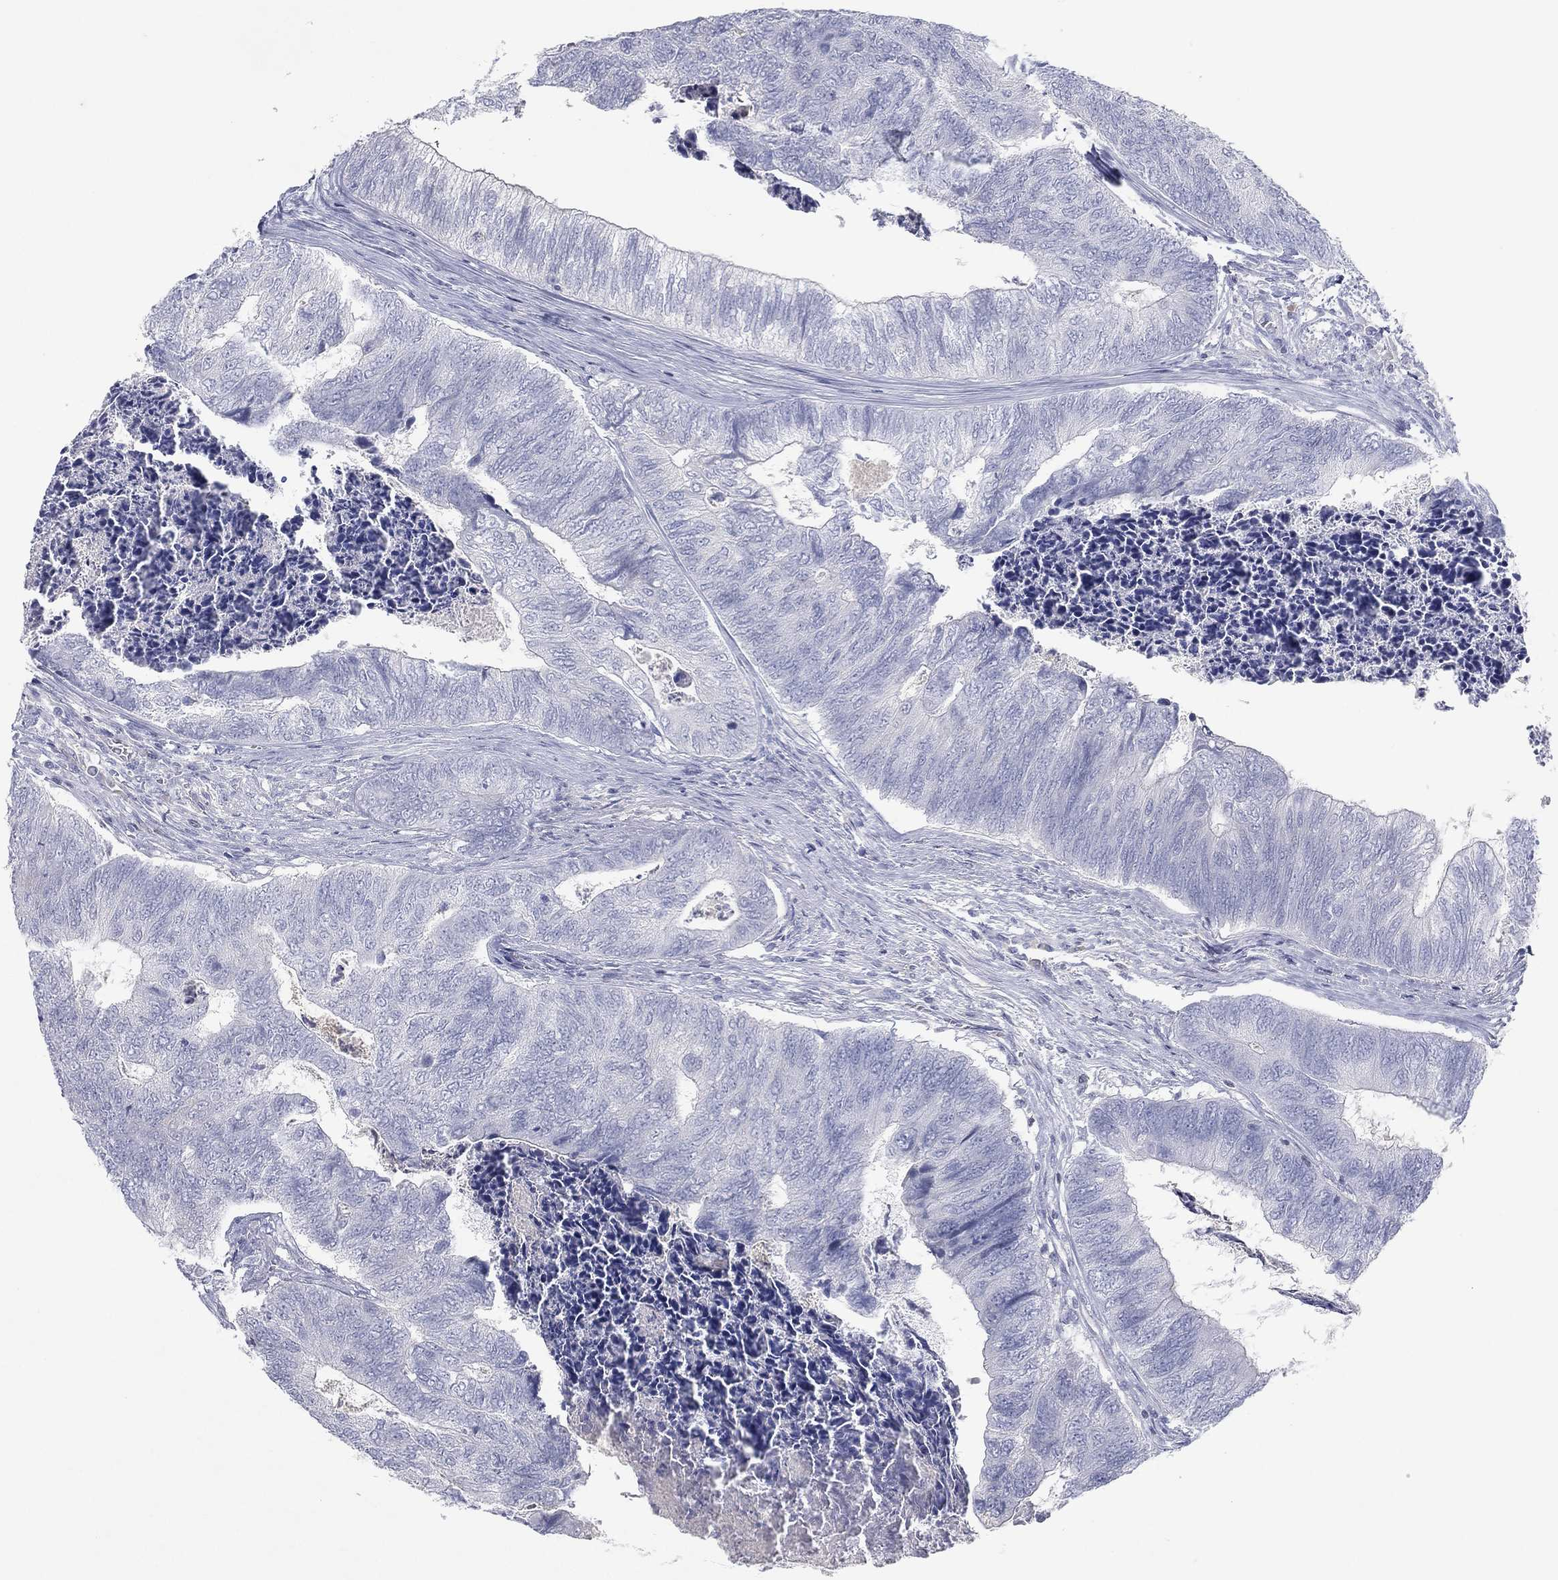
{"staining": {"intensity": "negative", "quantity": "none", "location": "none"}, "tissue": "colorectal cancer", "cell_type": "Tumor cells", "image_type": "cancer", "snomed": [{"axis": "morphology", "description": "Adenocarcinoma, NOS"}, {"axis": "topography", "description": "Colon"}], "caption": "The image exhibits no staining of tumor cells in colorectal cancer.", "gene": "CPT1B", "patient": {"sex": "female", "age": 67}}